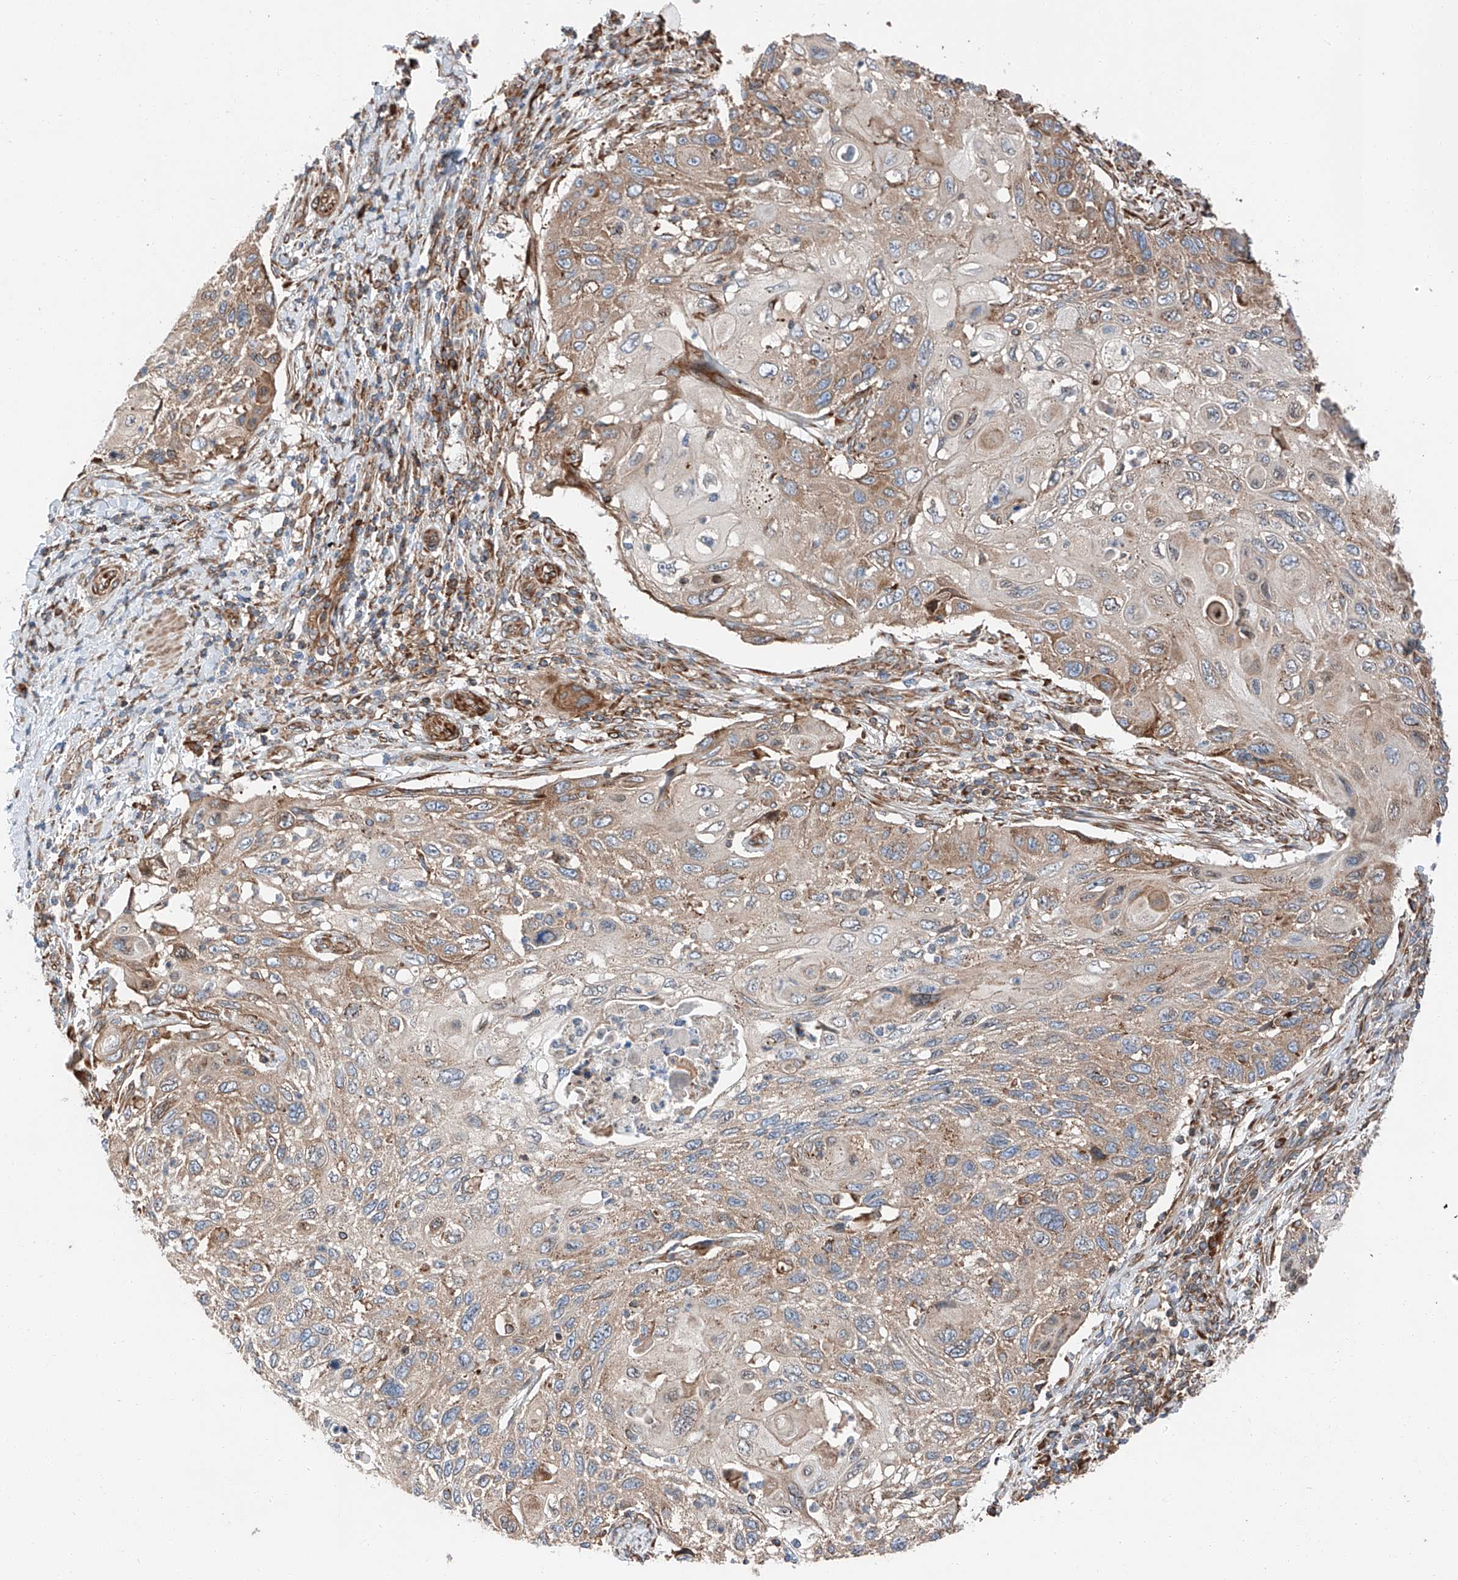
{"staining": {"intensity": "weak", "quantity": "25%-75%", "location": "cytoplasmic/membranous"}, "tissue": "cervical cancer", "cell_type": "Tumor cells", "image_type": "cancer", "snomed": [{"axis": "morphology", "description": "Squamous cell carcinoma, NOS"}, {"axis": "topography", "description": "Cervix"}], "caption": "Cervical squamous cell carcinoma stained for a protein demonstrates weak cytoplasmic/membranous positivity in tumor cells.", "gene": "ZC3H15", "patient": {"sex": "female", "age": 70}}